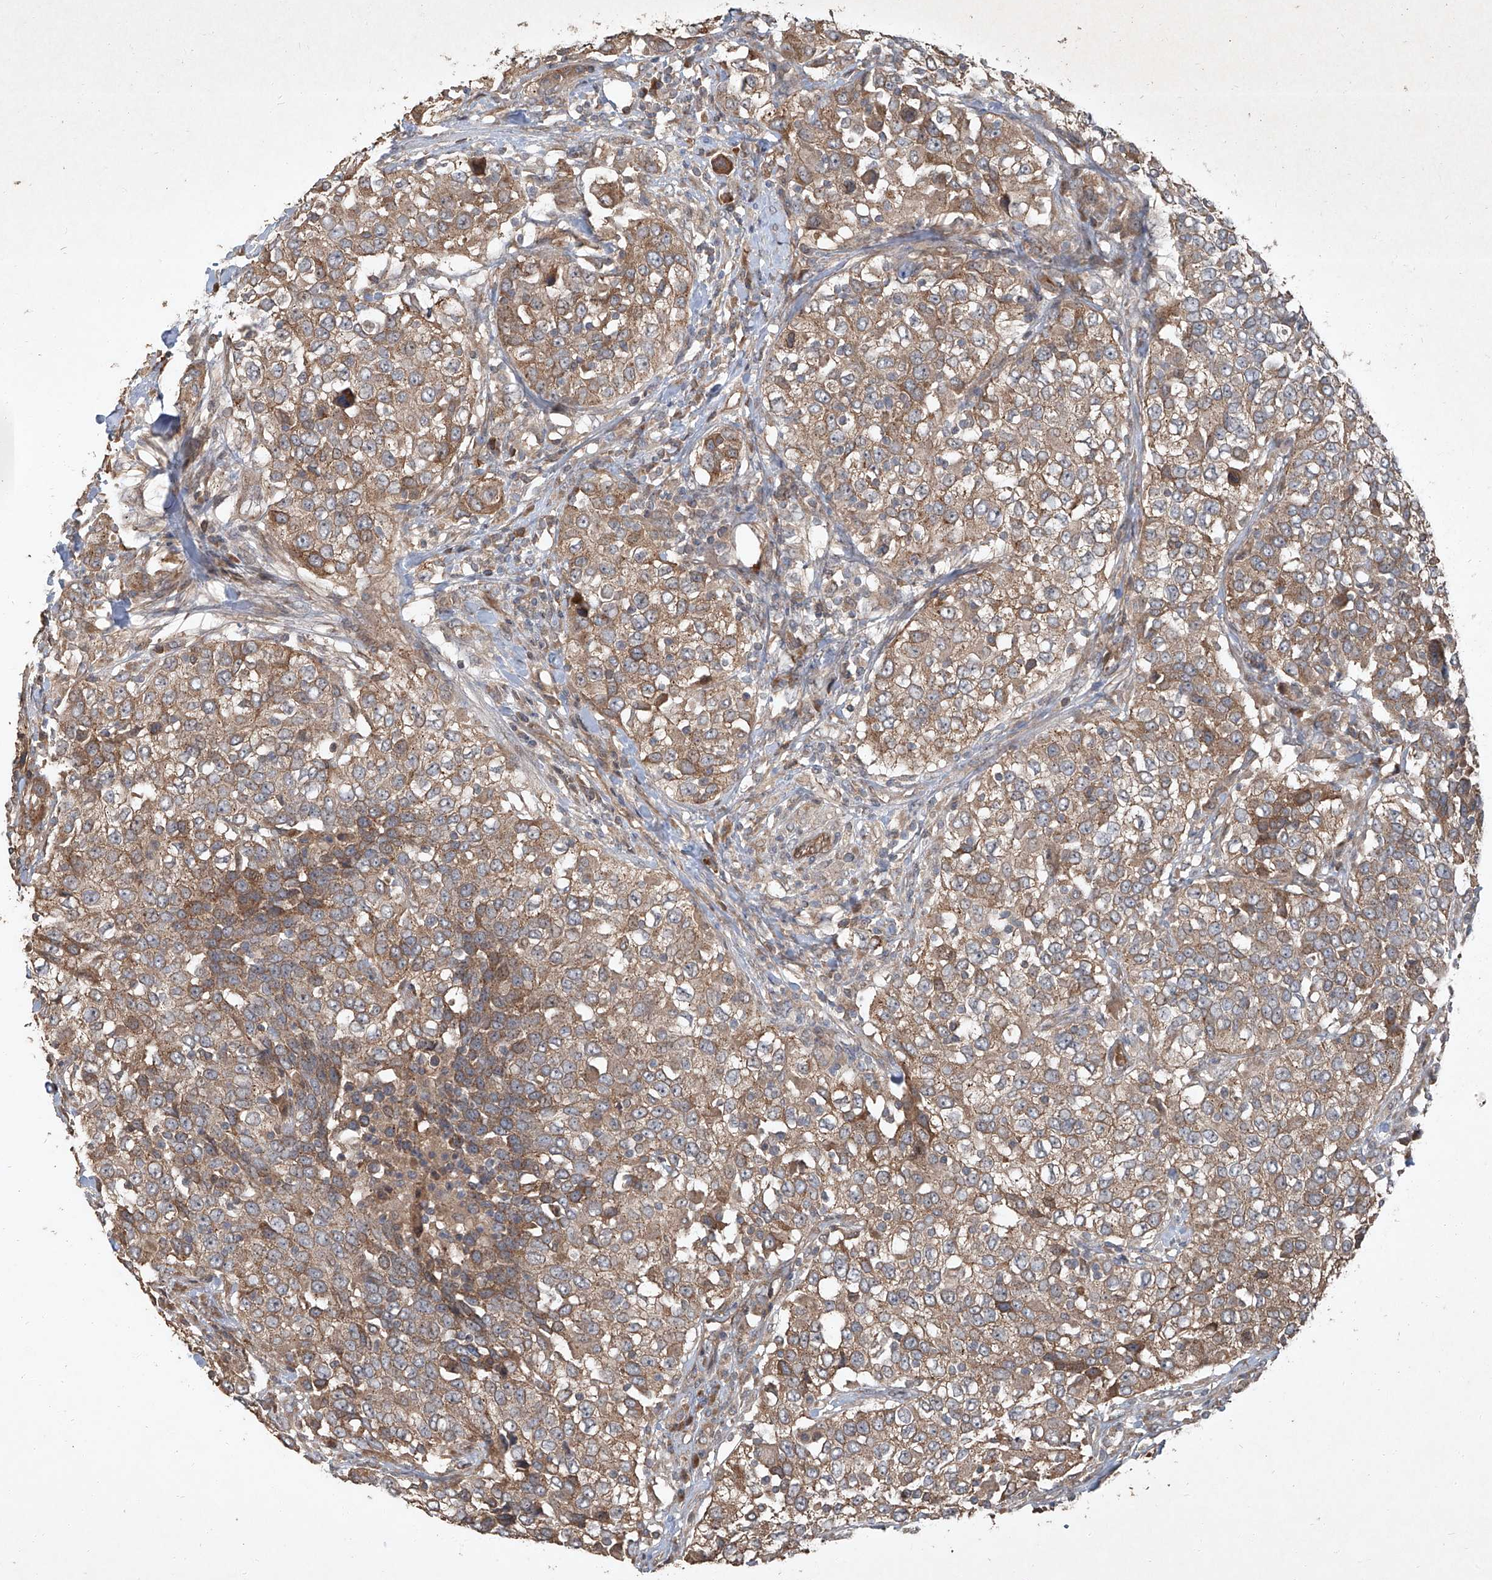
{"staining": {"intensity": "moderate", "quantity": ">75%", "location": "cytoplasmic/membranous"}, "tissue": "urothelial cancer", "cell_type": "Tumor cells", "image_type": "cancer", "snomed": [{"axis": "morphology", "description": "Urothelial carcinoma, High grade"}, {"axis": "topography", "description": "Urinary bladder"}], "caption": "About >75% of tumor cells in high-grade urothelial carcinoma demonstrate moderate cytoplasmic/membranous protein staining as visualized by brown immunohistochemical staining.", "gene": "CCN1", "patient": {"sex": "female", "age": 80}}